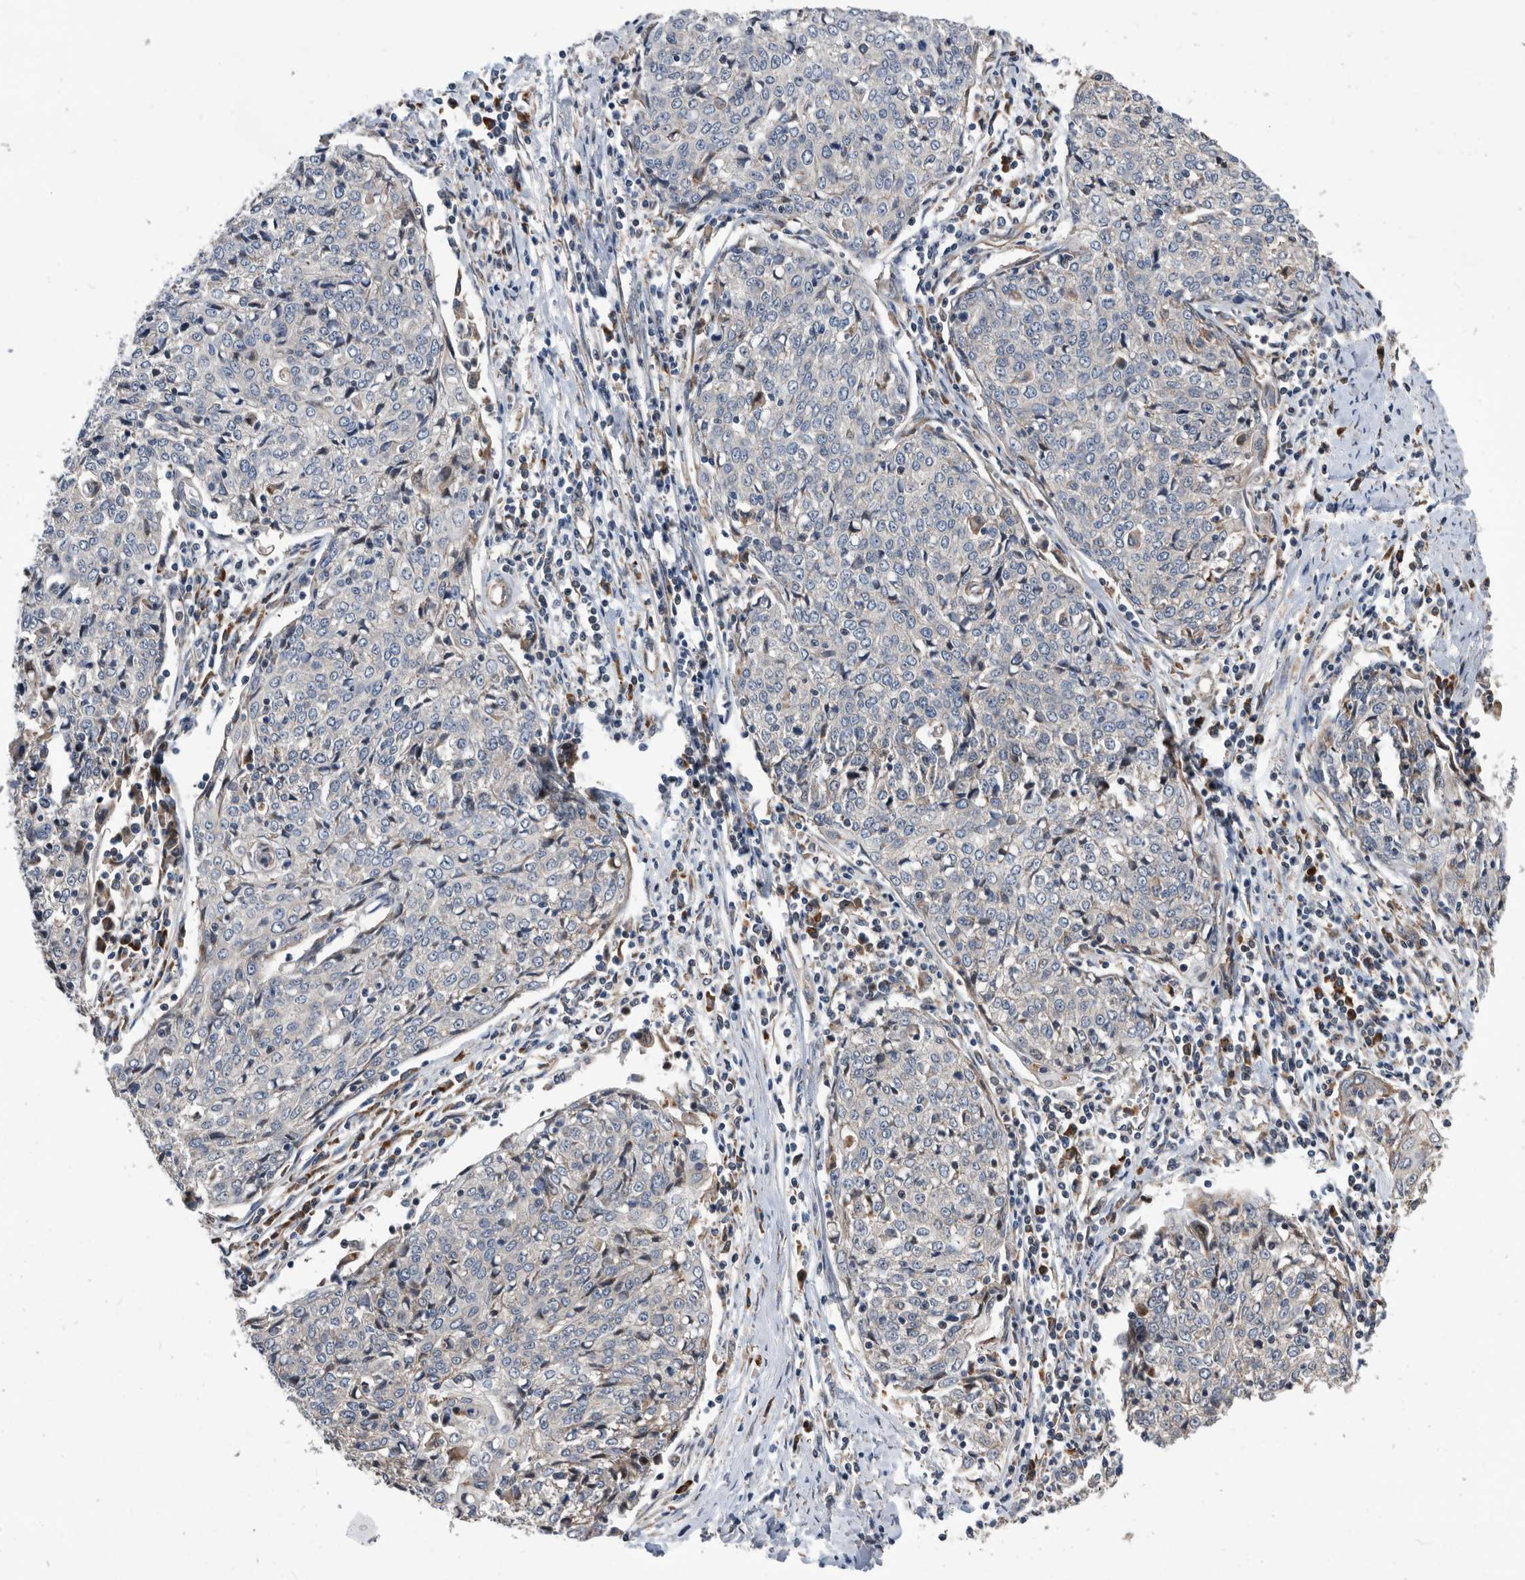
{"staining": {"intensity": "negative", "quantity": "none", "location": "none"}, "tissue": "cervical cancer", "cell_type": "Tumor cells", "image_type": "cancer", "snomed": [{"axis": "morphology", "description": "Squamous cell carcinoma, NOS"}, {"axis": "topography", "description": "Cervix"}], "caption": "There is no significant expression in tumor cells of squamous cell carcinoma (cervical). (Stains: DAB immunohistochemistry with hematoxylin counter stain, Microscopy: brightfield microscopy at high magnification).", "gene": "SERINC2", "patient": {"sex": "female", "age": 48}}